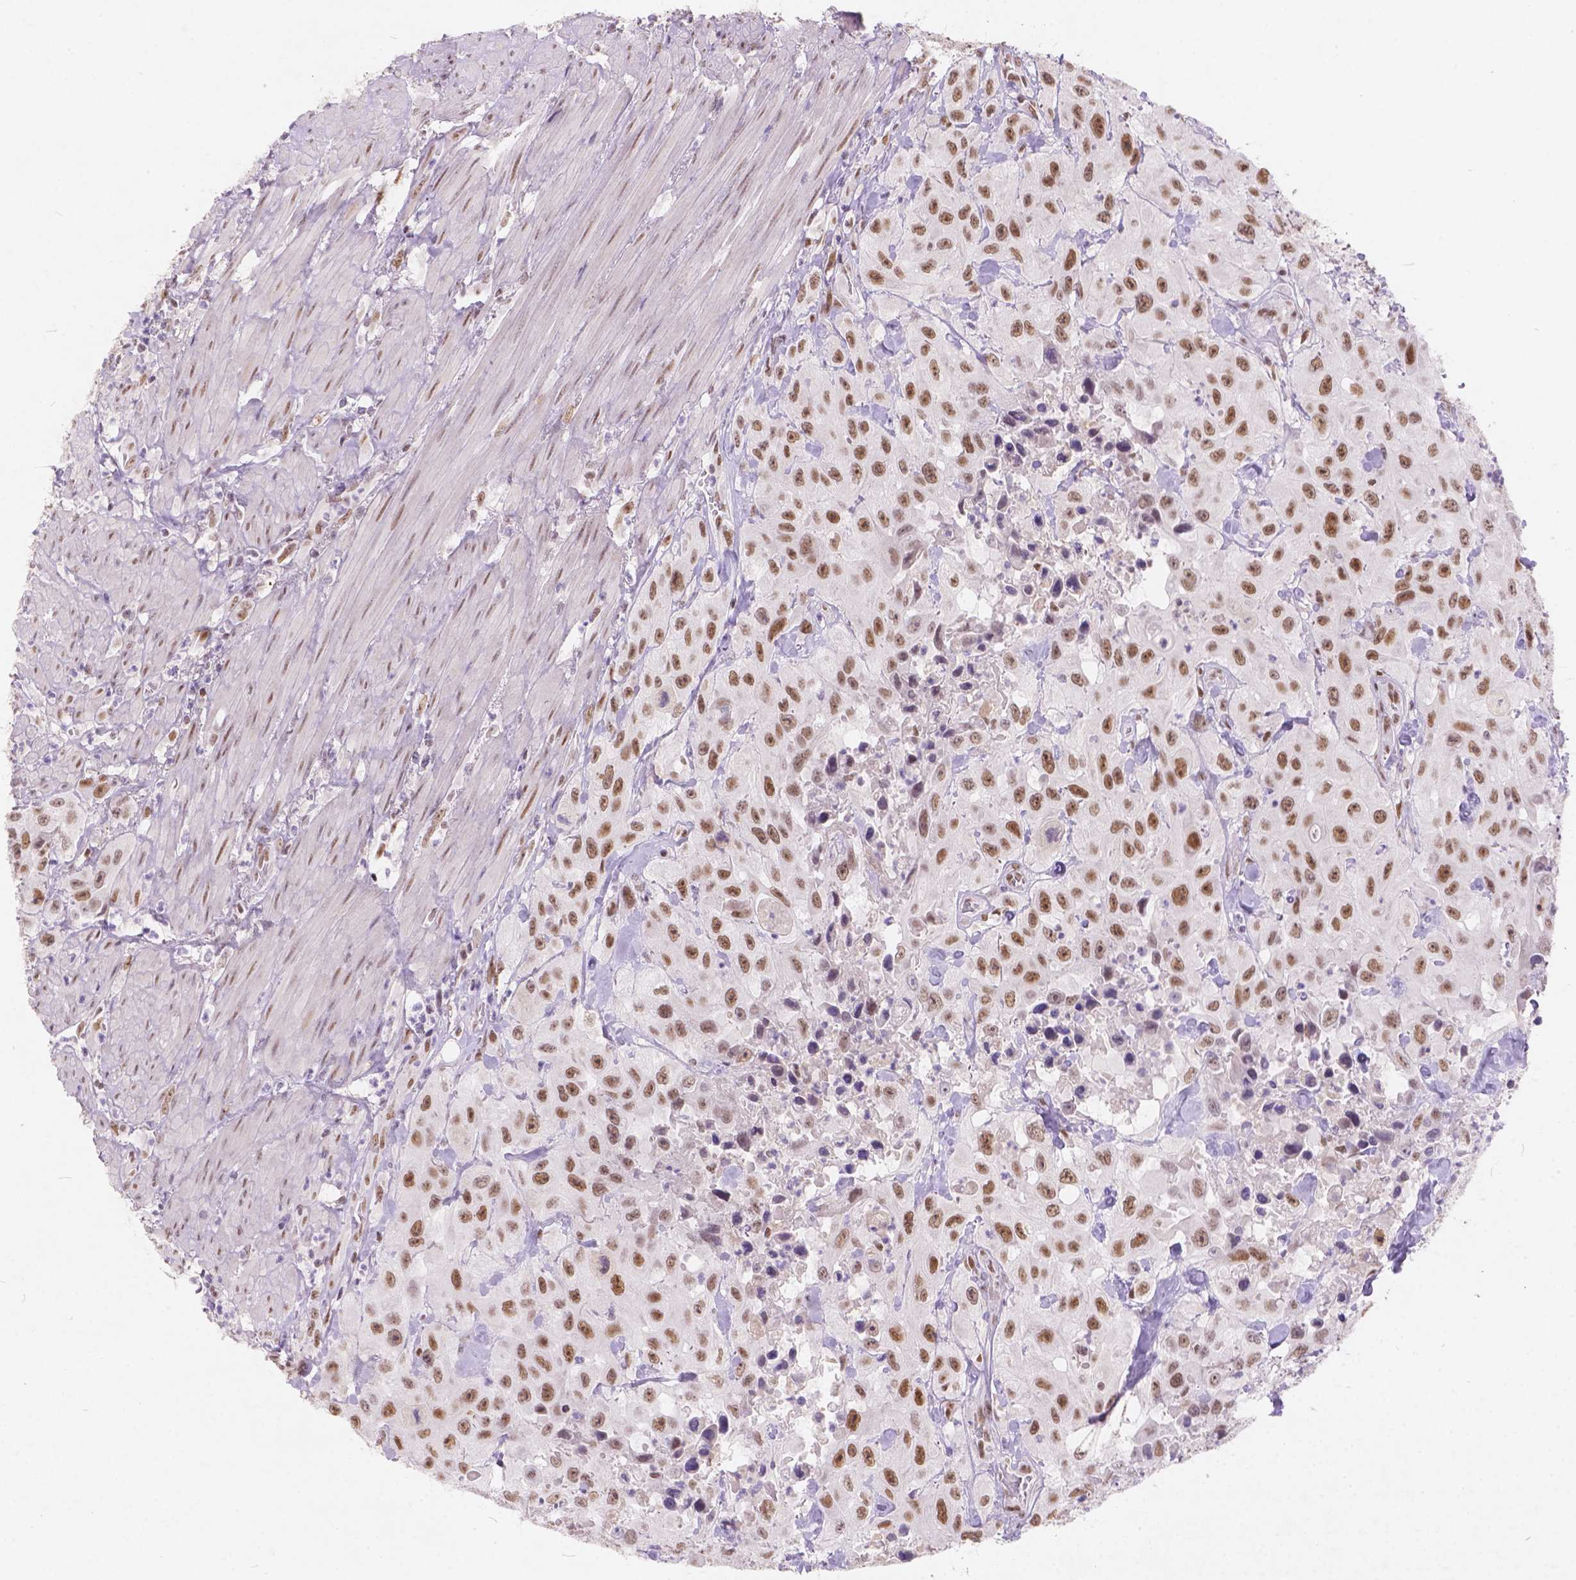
{"staining": {"intensity": "moderate", "quantity": ">75%", "location": "nuclear"}, "tissue": "urothelial cancer", "cell_type": "Tumor cells", "image_type": "cancer", "snomed": [{"axis": "morphology", "description": "Urothelial carcinoma, High grade"}, {"axis": "topography", "description": "Urinary bladder"}], "caption": "IHC photomicrograph of urothelial cancer stained for a protein (brown), which displays medium levels of moderate nuclear expression in about >75% of tumor cells.", "gene": "FAM53A", "patient": {"sex": "male", "age": 79}}